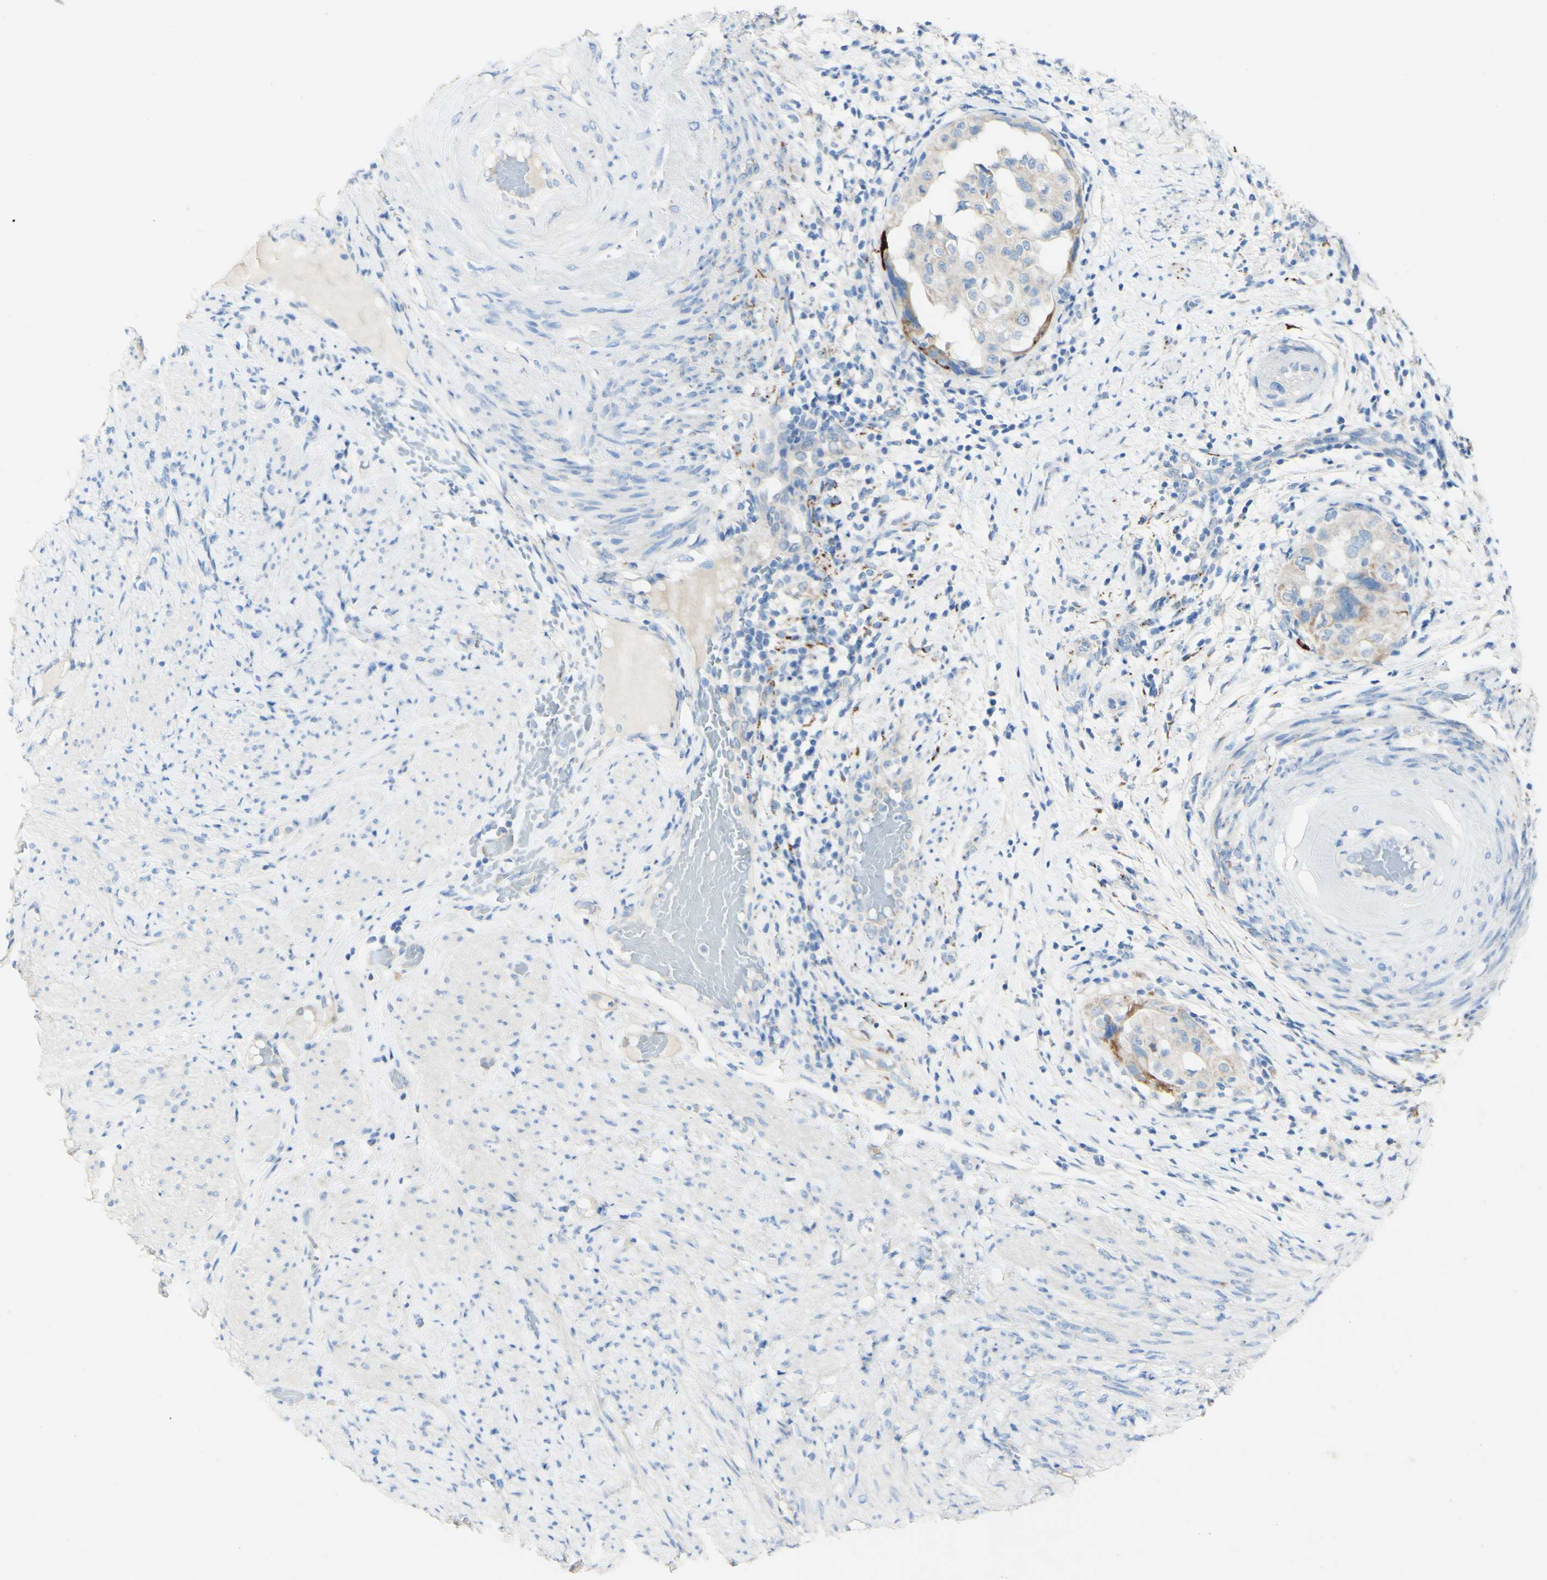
{"staining": {"intensity": "moderate", "quantity": "<25%", "location": "cytoplasmic/membranous"}, "tissue": "endometrial cancer", "cell_type": "Tumor cells", "image_type": "cancer", "snomed": [{"axis": "morphology", "description": "Adenocarcinoma, NOS"}, {"axis": "topography", "description": "Endometrium"}], "caption": "Protein positivity by immunohistochemistry (IHC) reveals moderate cytoplasmic/membranous expression in approximately <25% of tumor cells in endometrial cancer.", "gene": "FGF4", "patient": {"sex": "female", "age": 85}}